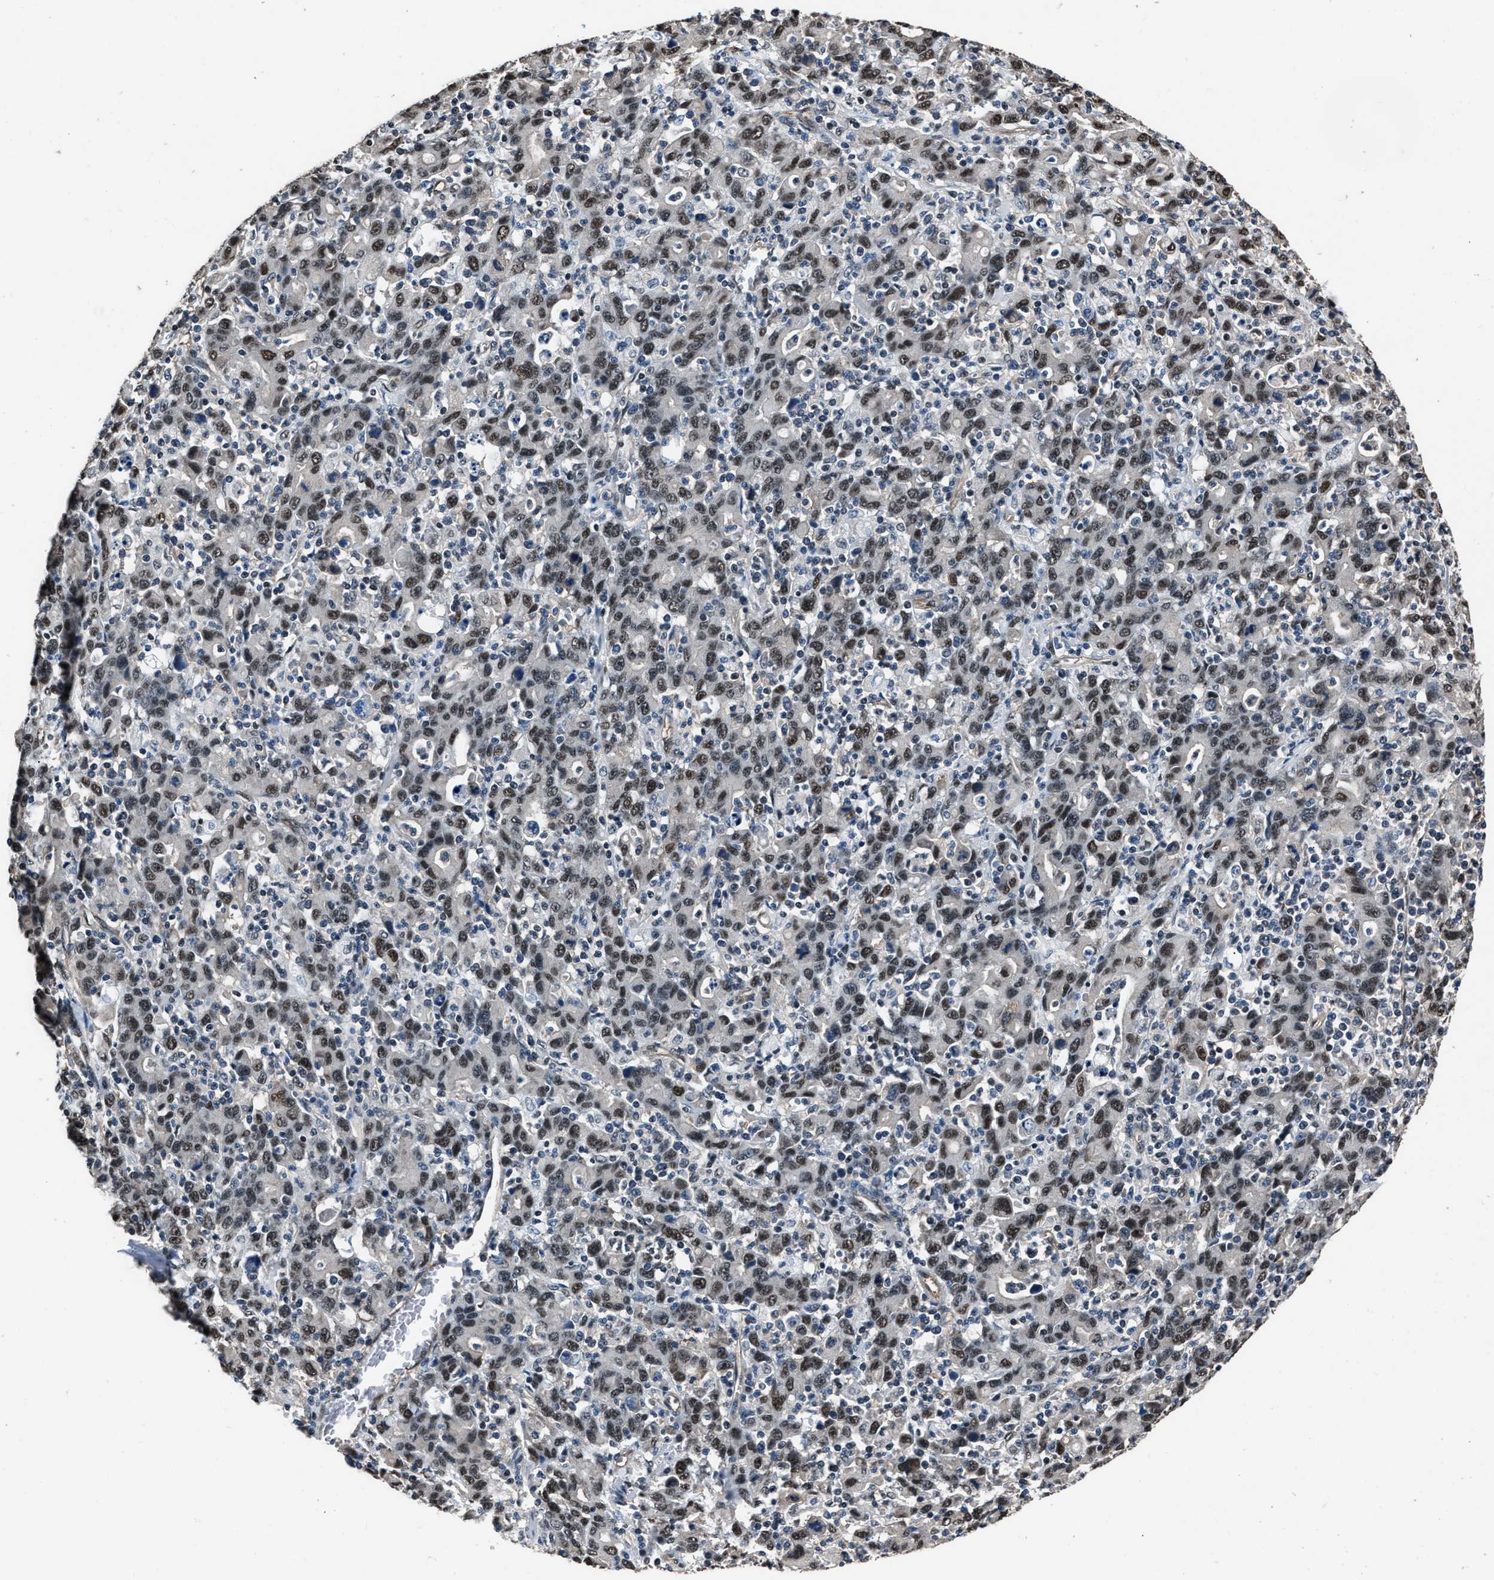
{"staining": {"intensity": "moderate", "quantity": ">75%", "location": "nuclear"}, "tissue": "stomach cancer", "cell_type": "Tumor cells", "image_type": "cancer", "snomed": [{"axis": "morphology", "description": "Adenocarcinoma, NOS"}, {"axis": "topography", "description": "Stomach, upper"}], "caption": "A histopathology image showing moderate nuclear staining in about >75% of tumor cells in stomach cancer (adenocarcinoma), as visualized by brown immunohistochemical staining.", "gene": "DFFA", "patient": {"sex": "male", "age": 69}}